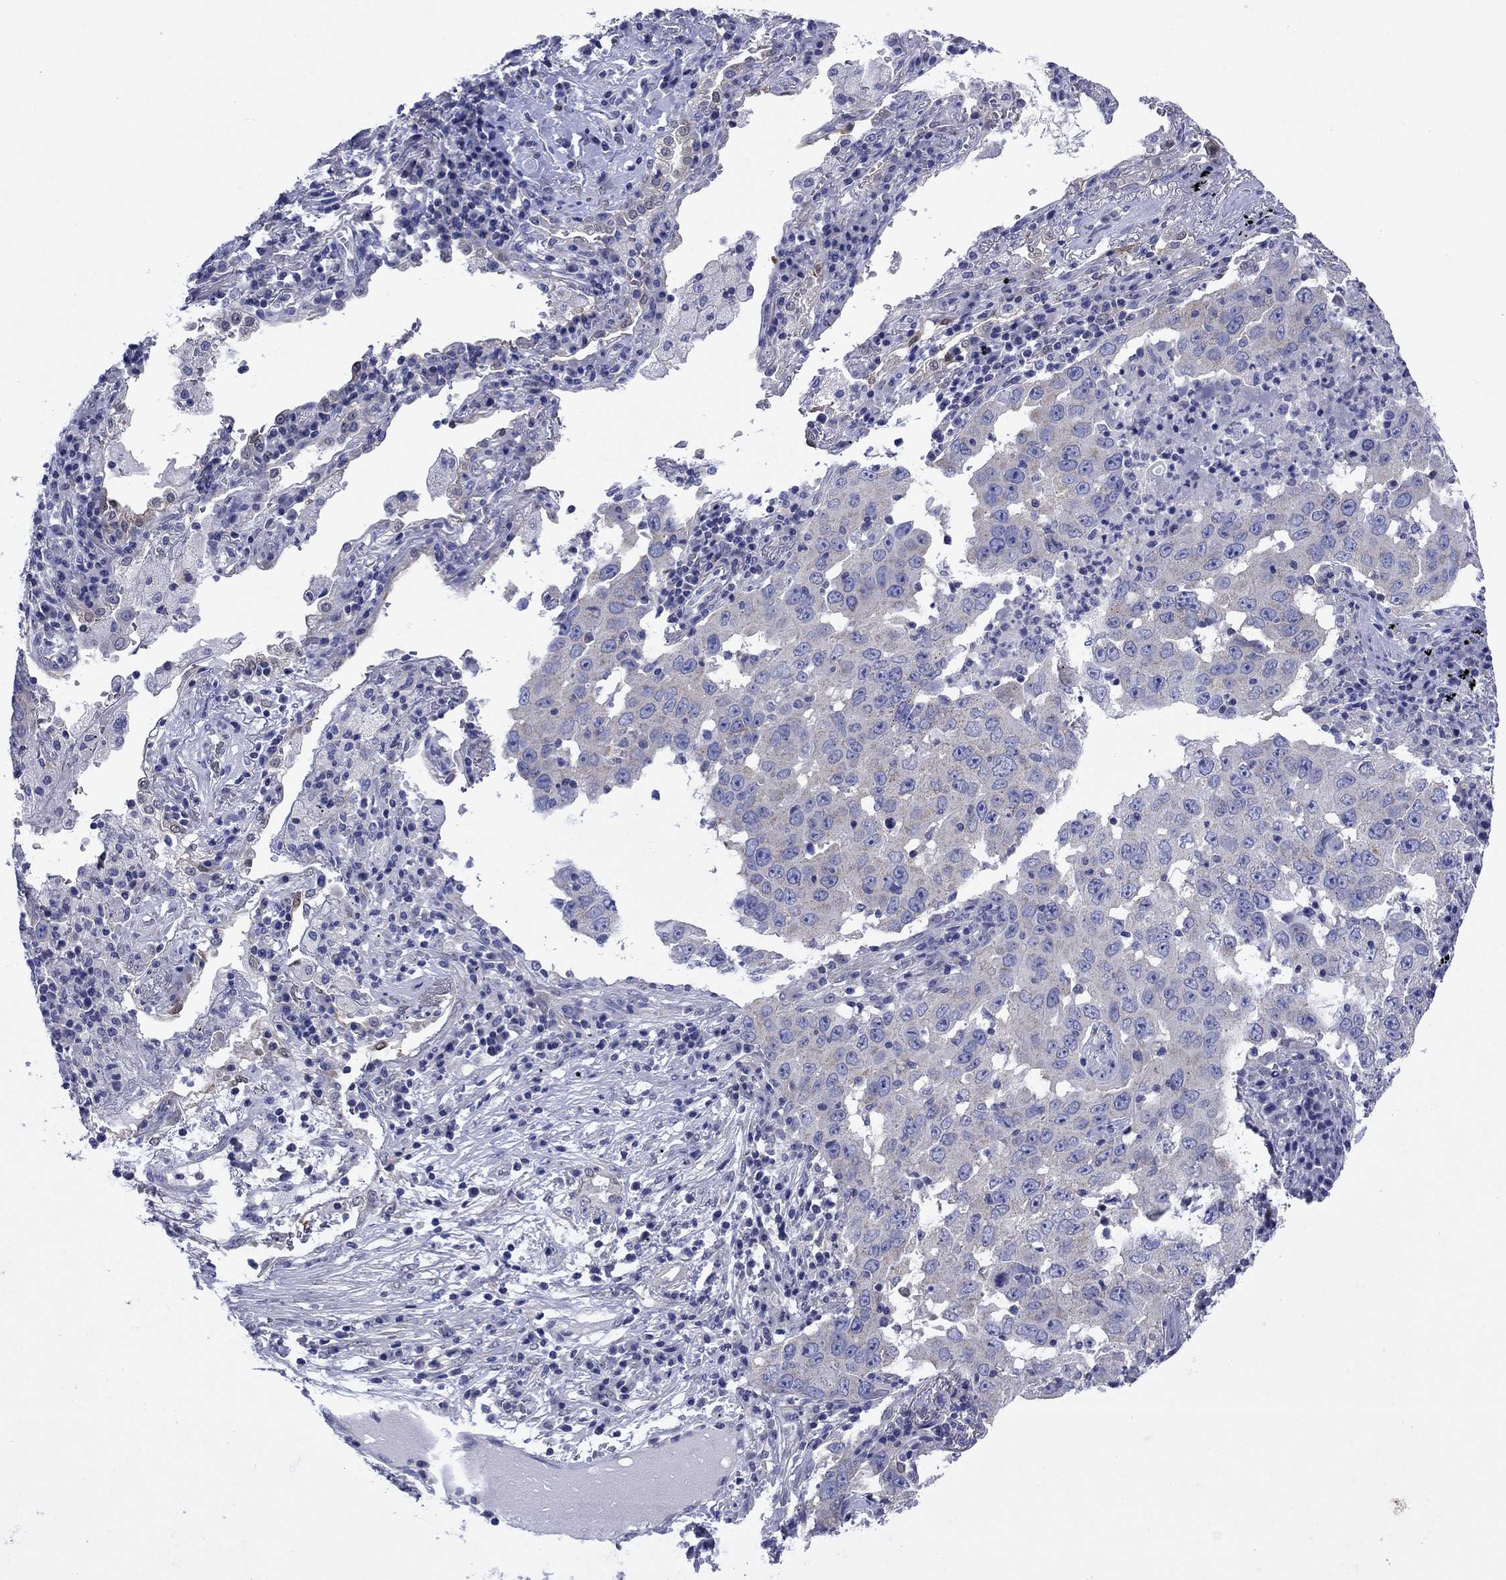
{"staining": {"intensity": "negative", "quantity": "none", "location": "none"}, "tissue": "lung cancer", "cell_type": "Tumor cells", "image_type": "cancer", "snomed": [{"axis": "morphology", "description": "Adenocarcinoma, NOS"}, {"axis": "topography", "description": "Lung"}], "caption": "Immunohistochemical staining of human lung cancer demonstrates no significant positivity in tumor cells.", "gene": "SULT2B1", "patient": {"sex": "male", "age": 73}}